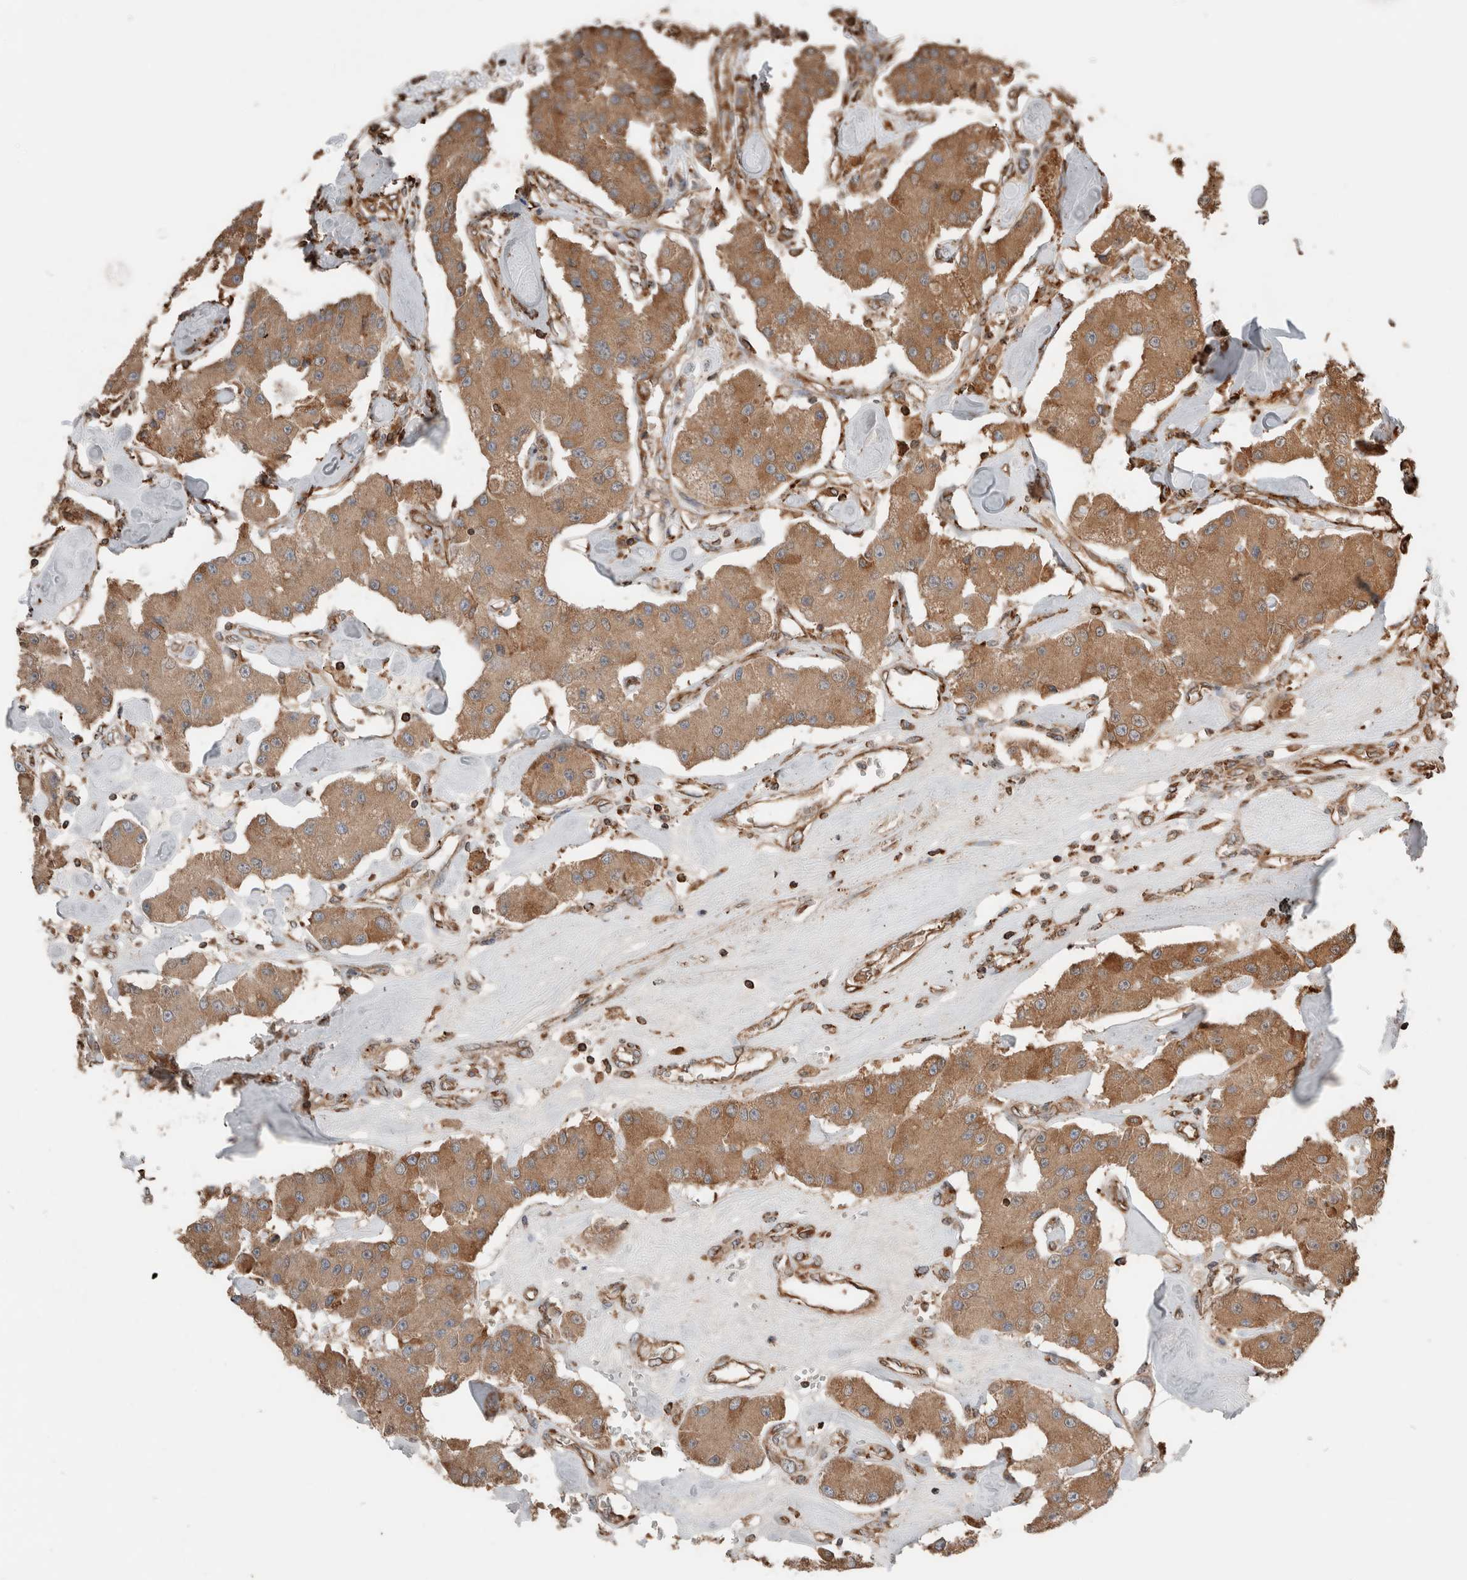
{"staining": {"intensity": "moderate", "quantity": ">75%", "location": "cytoplasmic/membranous"}, "tissue": "carcinoid", "cell_type": "Tumor cells", "image_type": "cancer", "snomed": [{"axis": "morphology", "description": "Carcinoid, malignant, NOS"}, {"axis": "topography", "description": "Pancreas"}], "caption": "Immunohistochemistry micrograph of carcinoid stained for a protein (brown), which shows medium levels of moderate cytoplasmic/membranous staining in approximately >75% of tumor cells.", "gene": "ERAP2", "patient": {"sex": "male", "age": 41}}